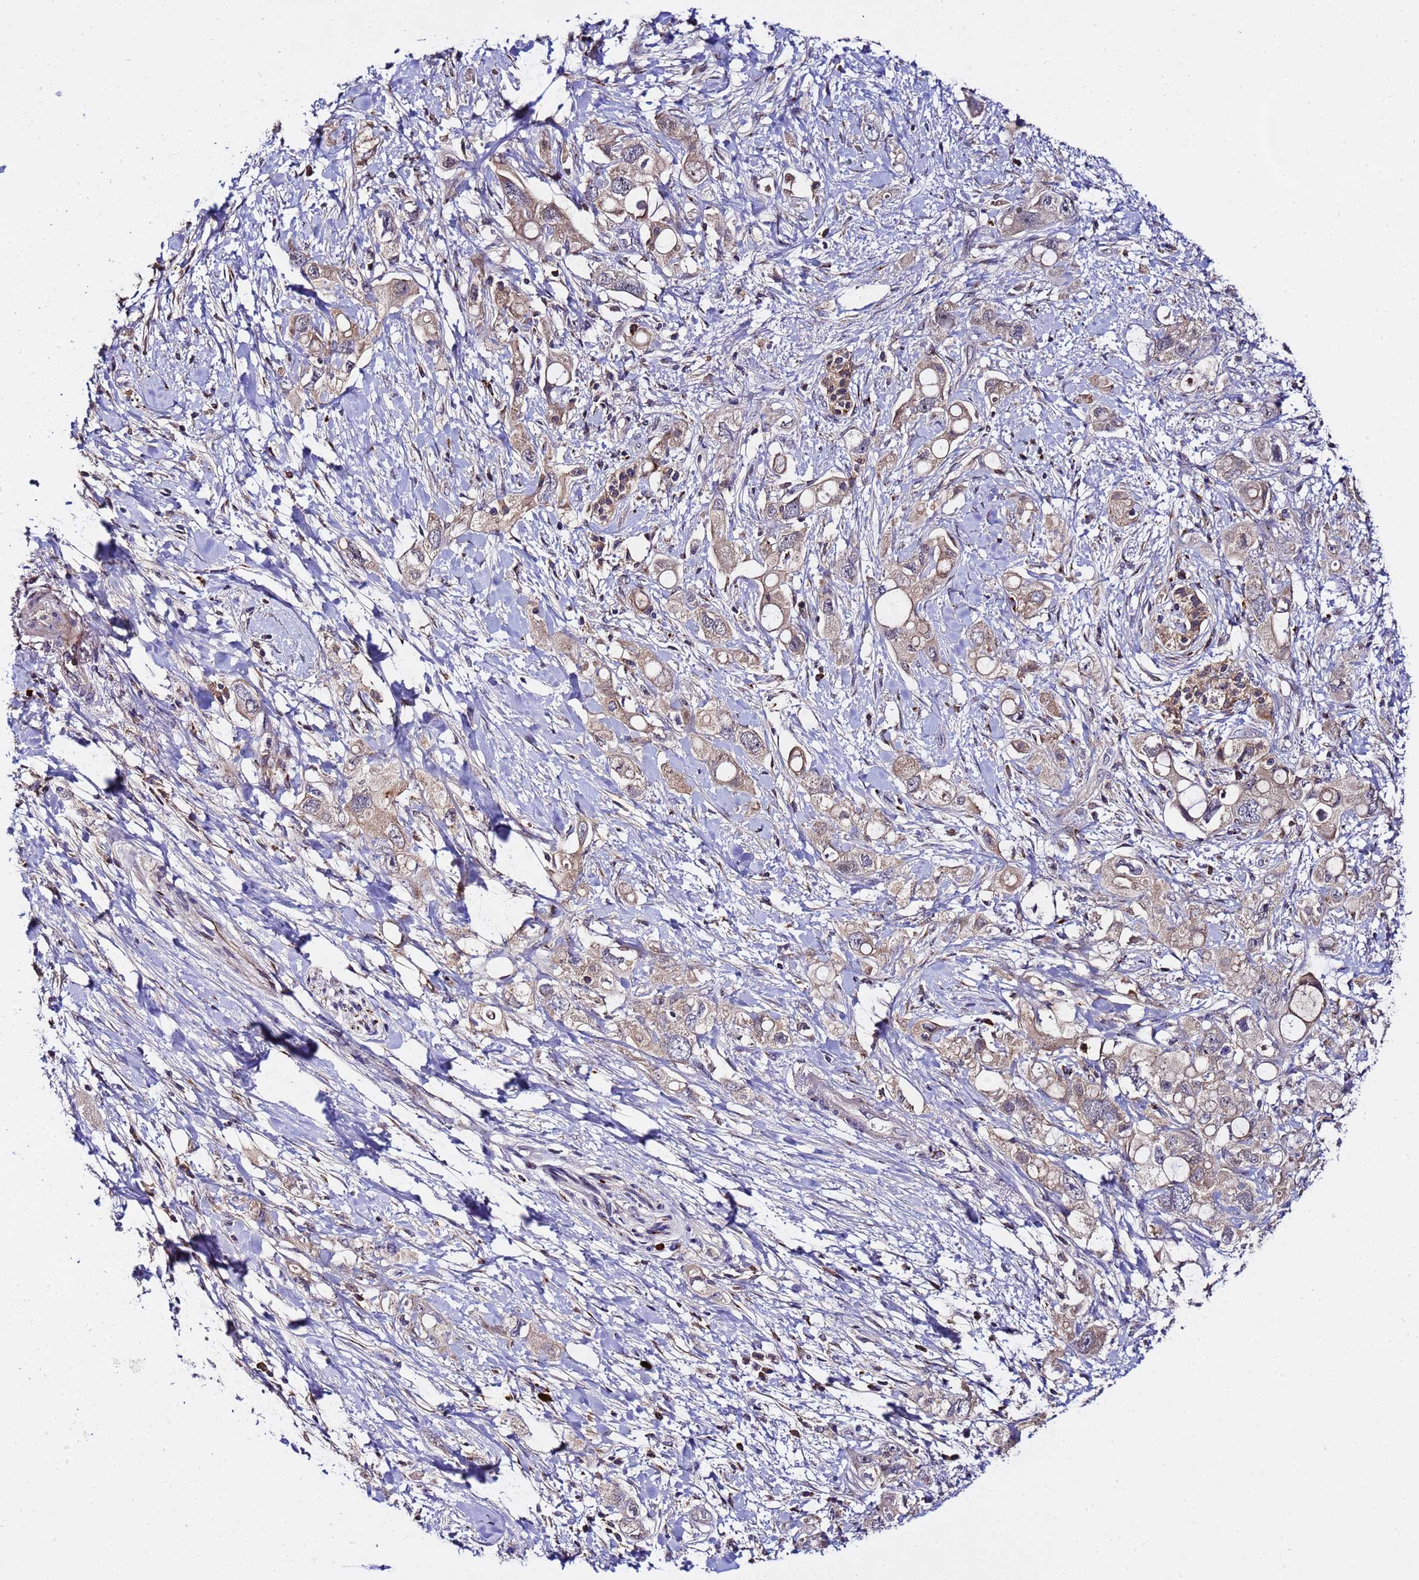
{"staining": {"intensity": "weak", "quantity": ">75%", "location": "cytoplasmic/membranous"}, "tissue": "pancreatic cancer", "cell_type": "Tumor cells", "image_type": "cancer", "snomed": [{"axis": "morphology", "description": "Adenocarcinoma, NOS"}, {"axis": "topography", "description": "Pancreas"}], "caption": "Immunohistochemical staining of human pancreatic adenocarcinoma reveals low levels of weak cytoplasmic/membranous positivity in about >75% of tumor cells.", "gene": "PLXDC2", "patient": {"sex": "female", "age": 56}}